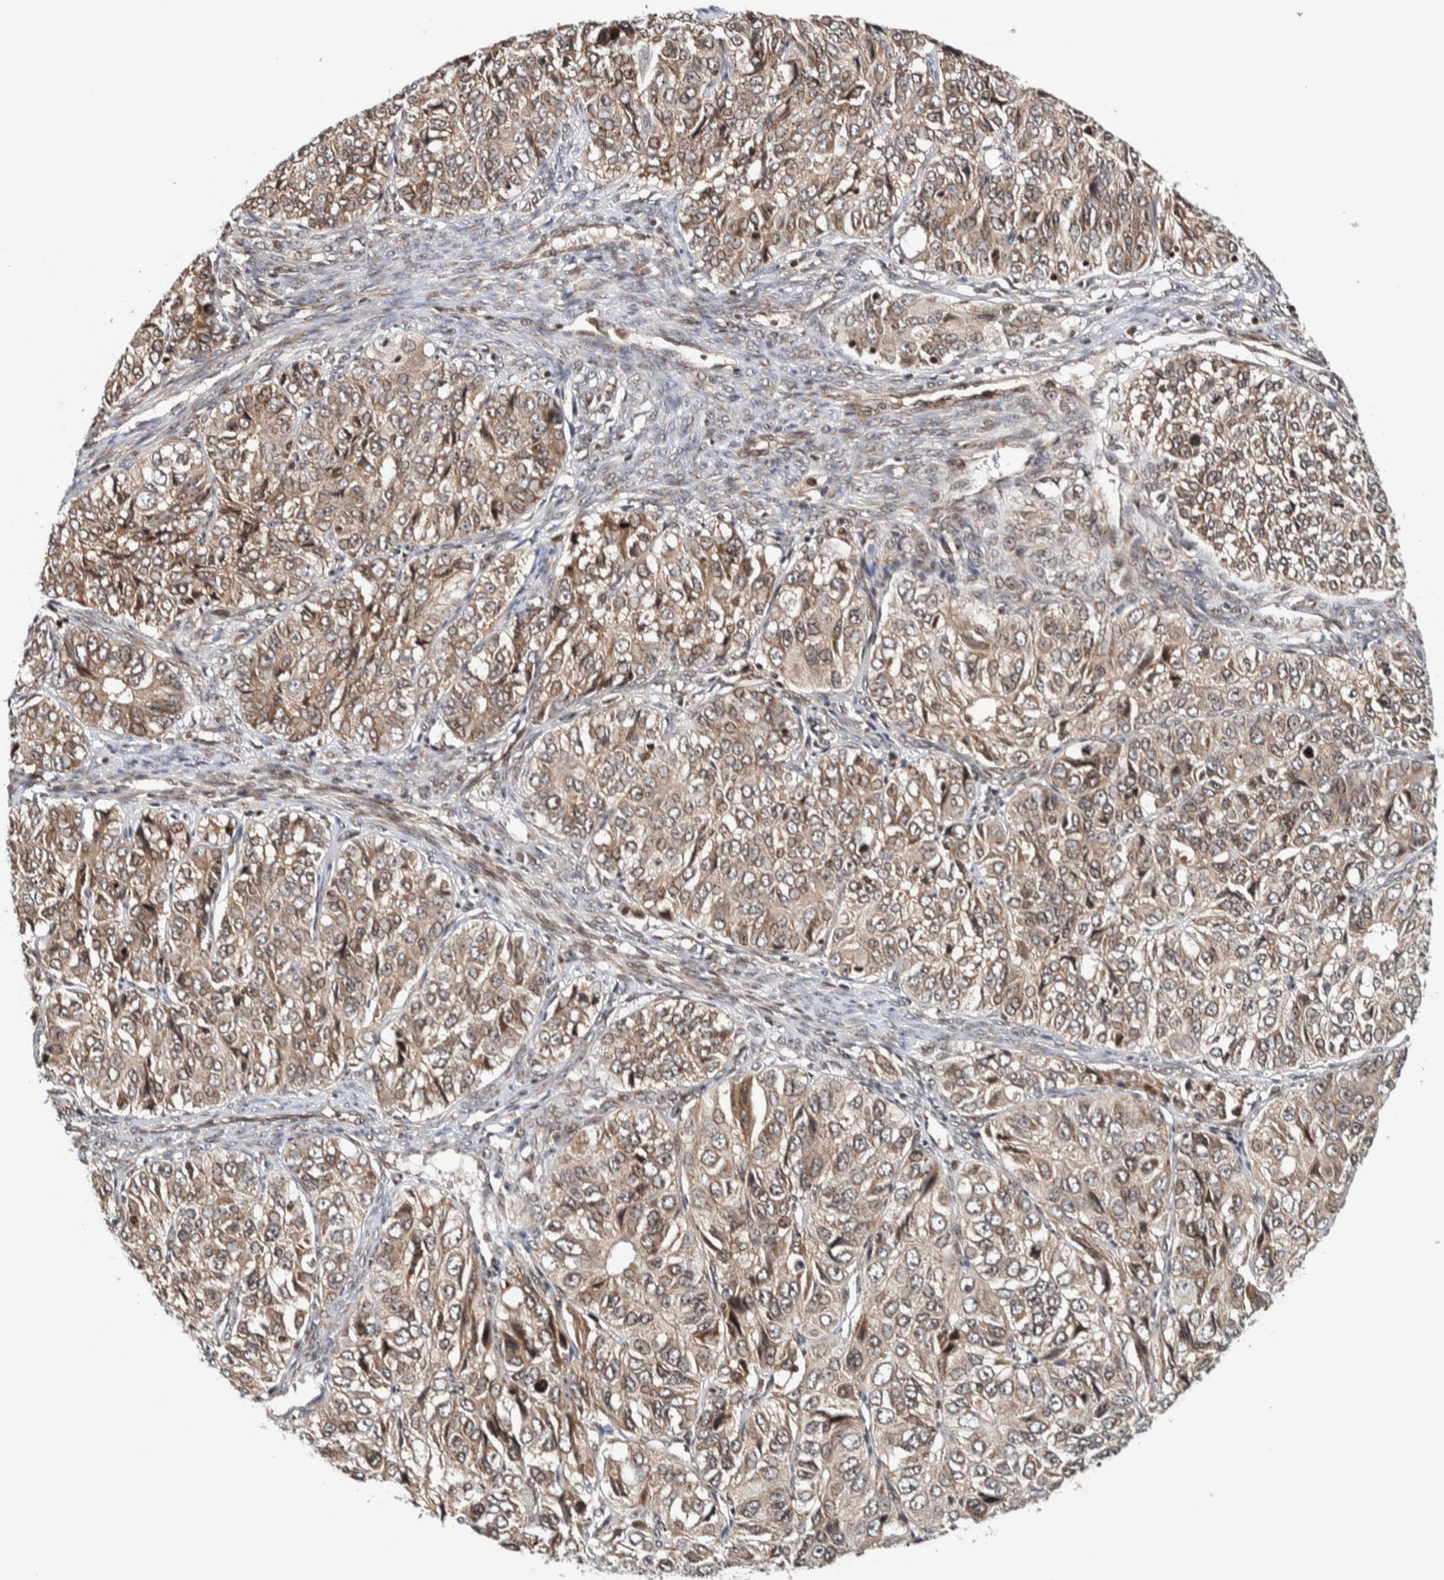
{"staining": {"intensity": "weak", "quantity": ">75%", "location": "cytoplasmic/membranous"}, "tissue": "ovarian cancer", "cell_type": "Tumor cells", "image_type": "cancer", "snomed": [{"axis": "morphology", "description": "Carcinoma, endometroid"}, {"axis": "topography", "description": "Ovary"}], "caption": "Immunohistochemistry (IHC) micrograph of endometroid carcinoma (ovarian) stained for a protein (brown), which shows low levels of weak cytoplasmic/membranous expression in about >75% of tumor cells.", "gene": "CCDC182", "patient": {"sex": "female", "age": 51}}